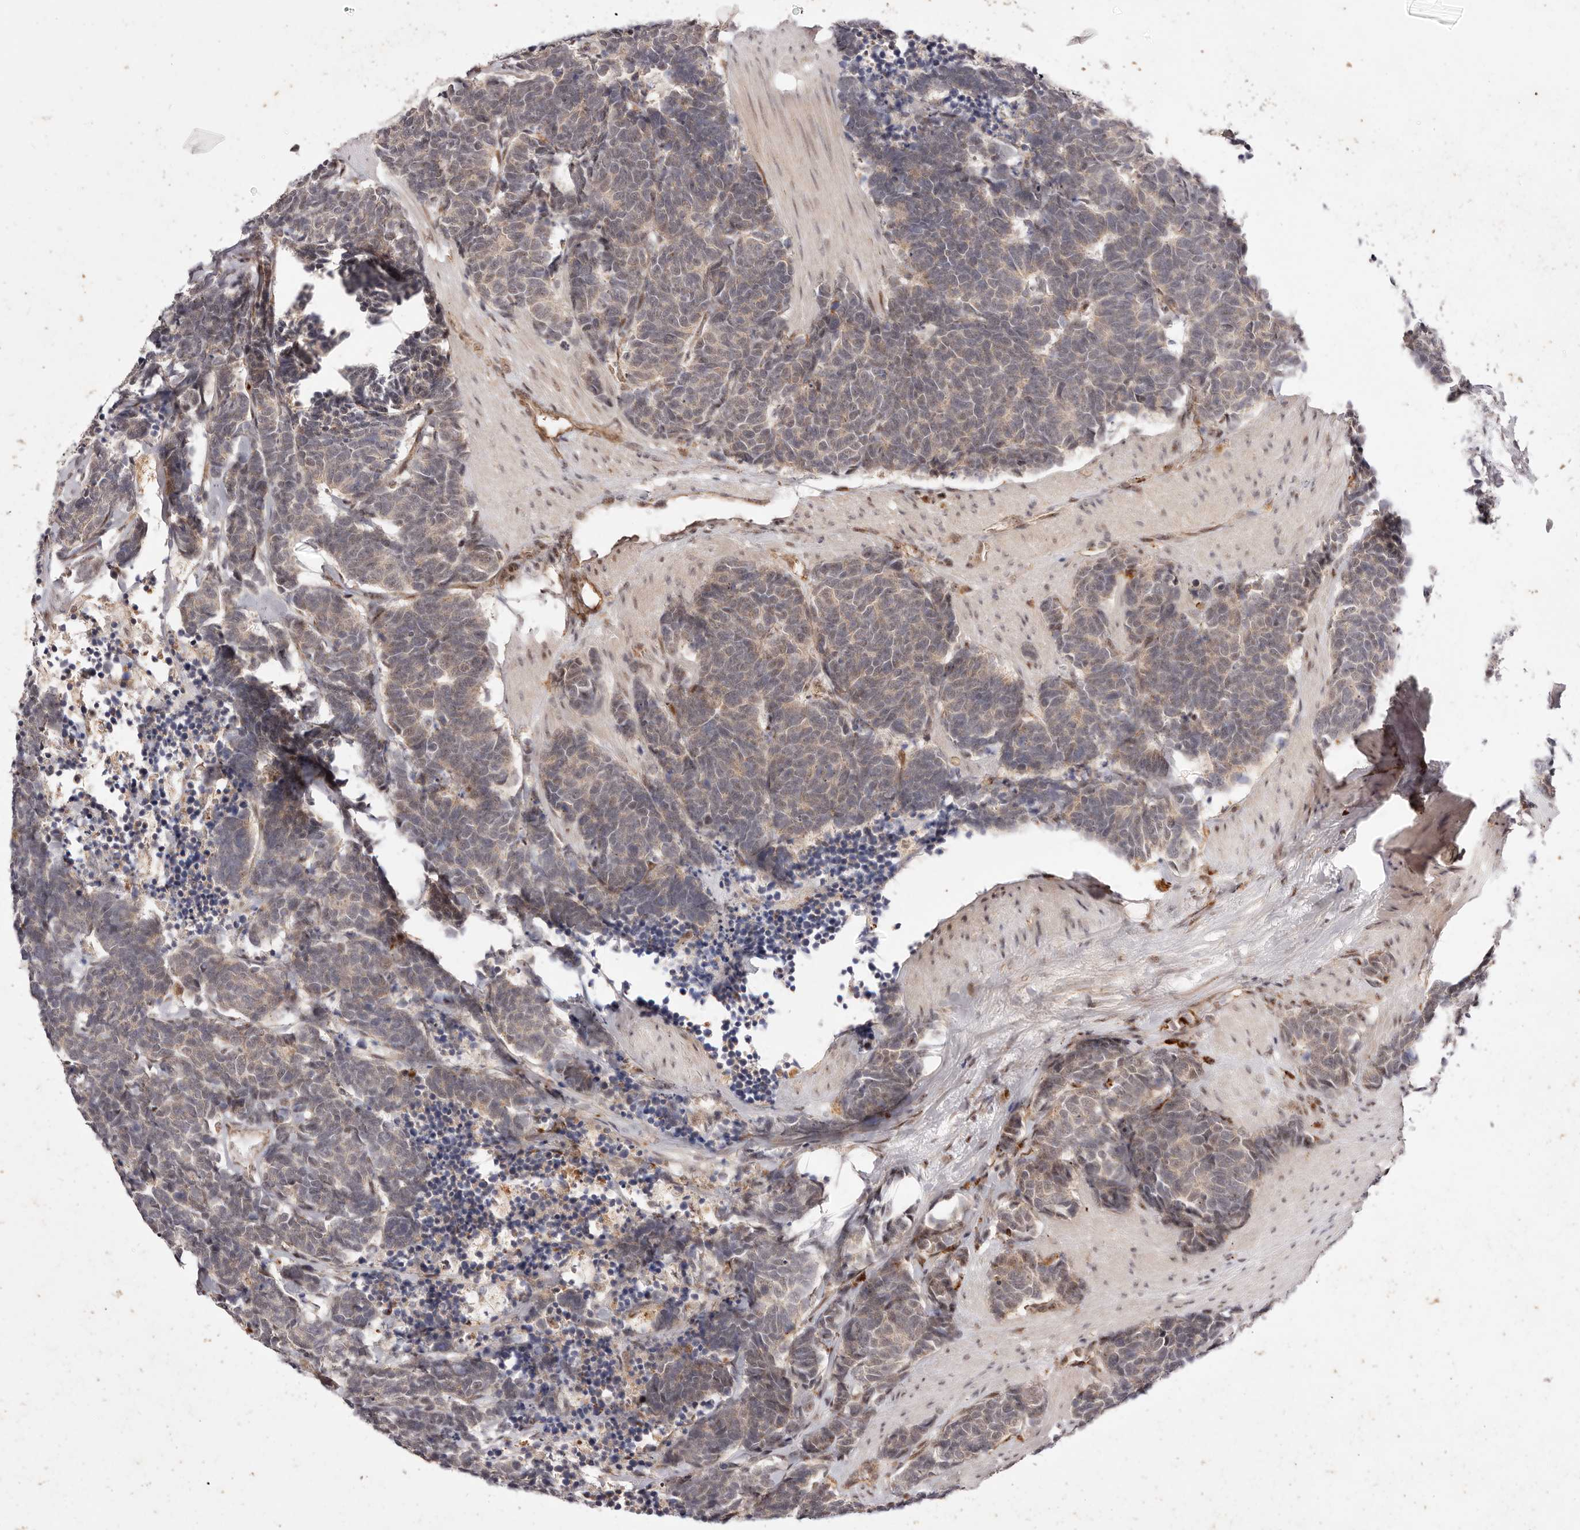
{"staining": {"intensity": "weak", "quantity": ">75%", "location": "cytoplasmic/membranous"}, "tissue": "carcinoid", "cell_type": "Tumor cells", "image_type": "cancer", "snomed": [{"axis": "morphology", "description": "Carcinoma, NOS"}, {"axis": "morphology", "description": "Carcinoid, malignant, NOS"}, {"axis": "topography", "description": "Urinary bladder"}], "caption": "Malignant carcinoid tissue displays weak cytoplasmic/membranous staining in about >75% of tumor cells", "gene": "WRN", "patient": {"sex": "male", "age": 57}}